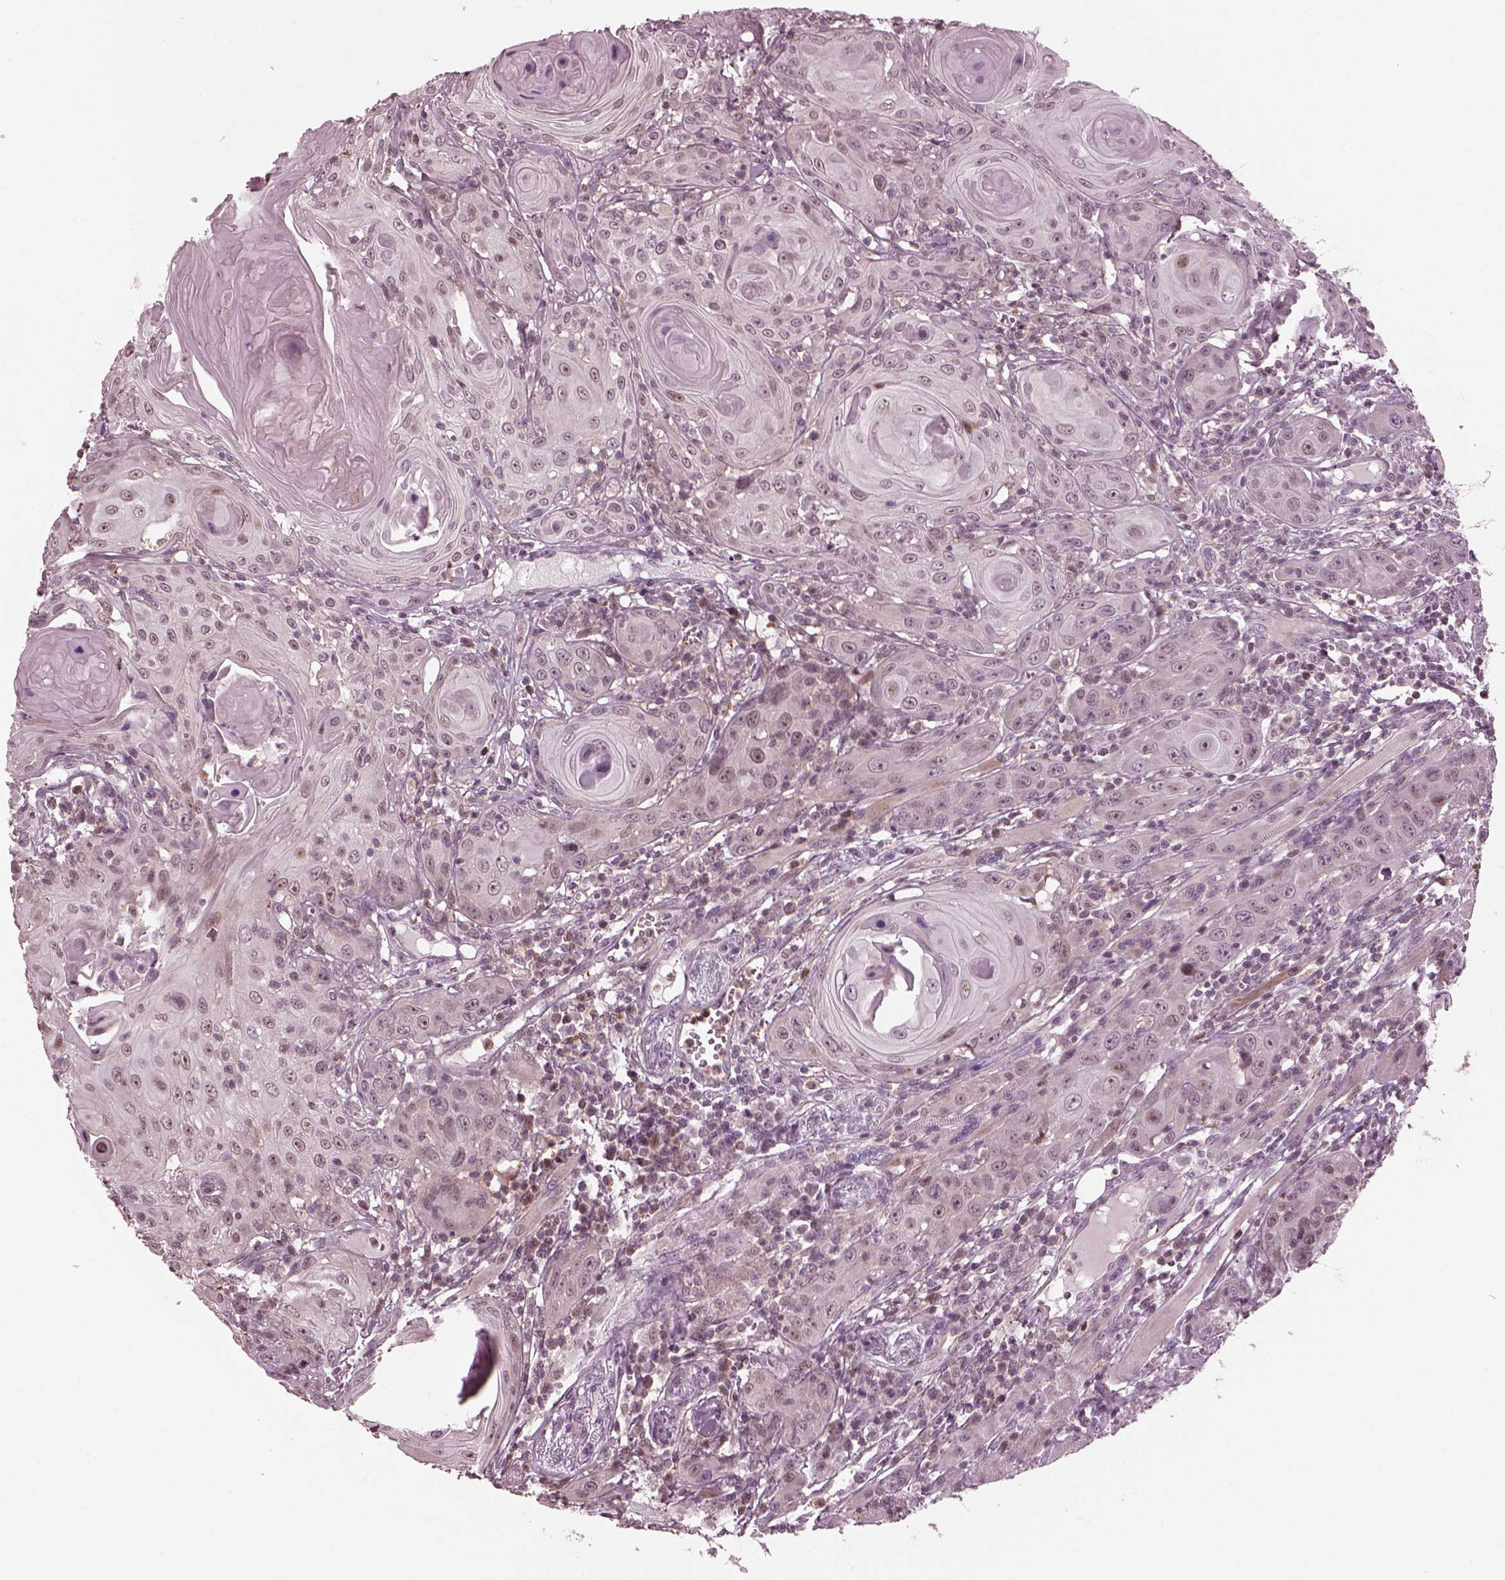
{"staining": {"intensity": "negative", "quantity": "none", "location": "none"}, "tissue": "head and neck cancer", "cell_type": "Tumor cells", "image_type": "cancer", "snomed": [{"axis": "morphology", "description": "Squamous cell carcinoma, NOS"}, {"axis": "topography", "description": "Head-Neck"}], "caption": "Immunohistochemistry (IHC) micrograph of squamous cell carcinoma (head and neck) stained for a protein (brown), which demonstrates no expression in tumor cells.", "gene": "BFSP1", "patient": {"sex": "female", "age": 80}}